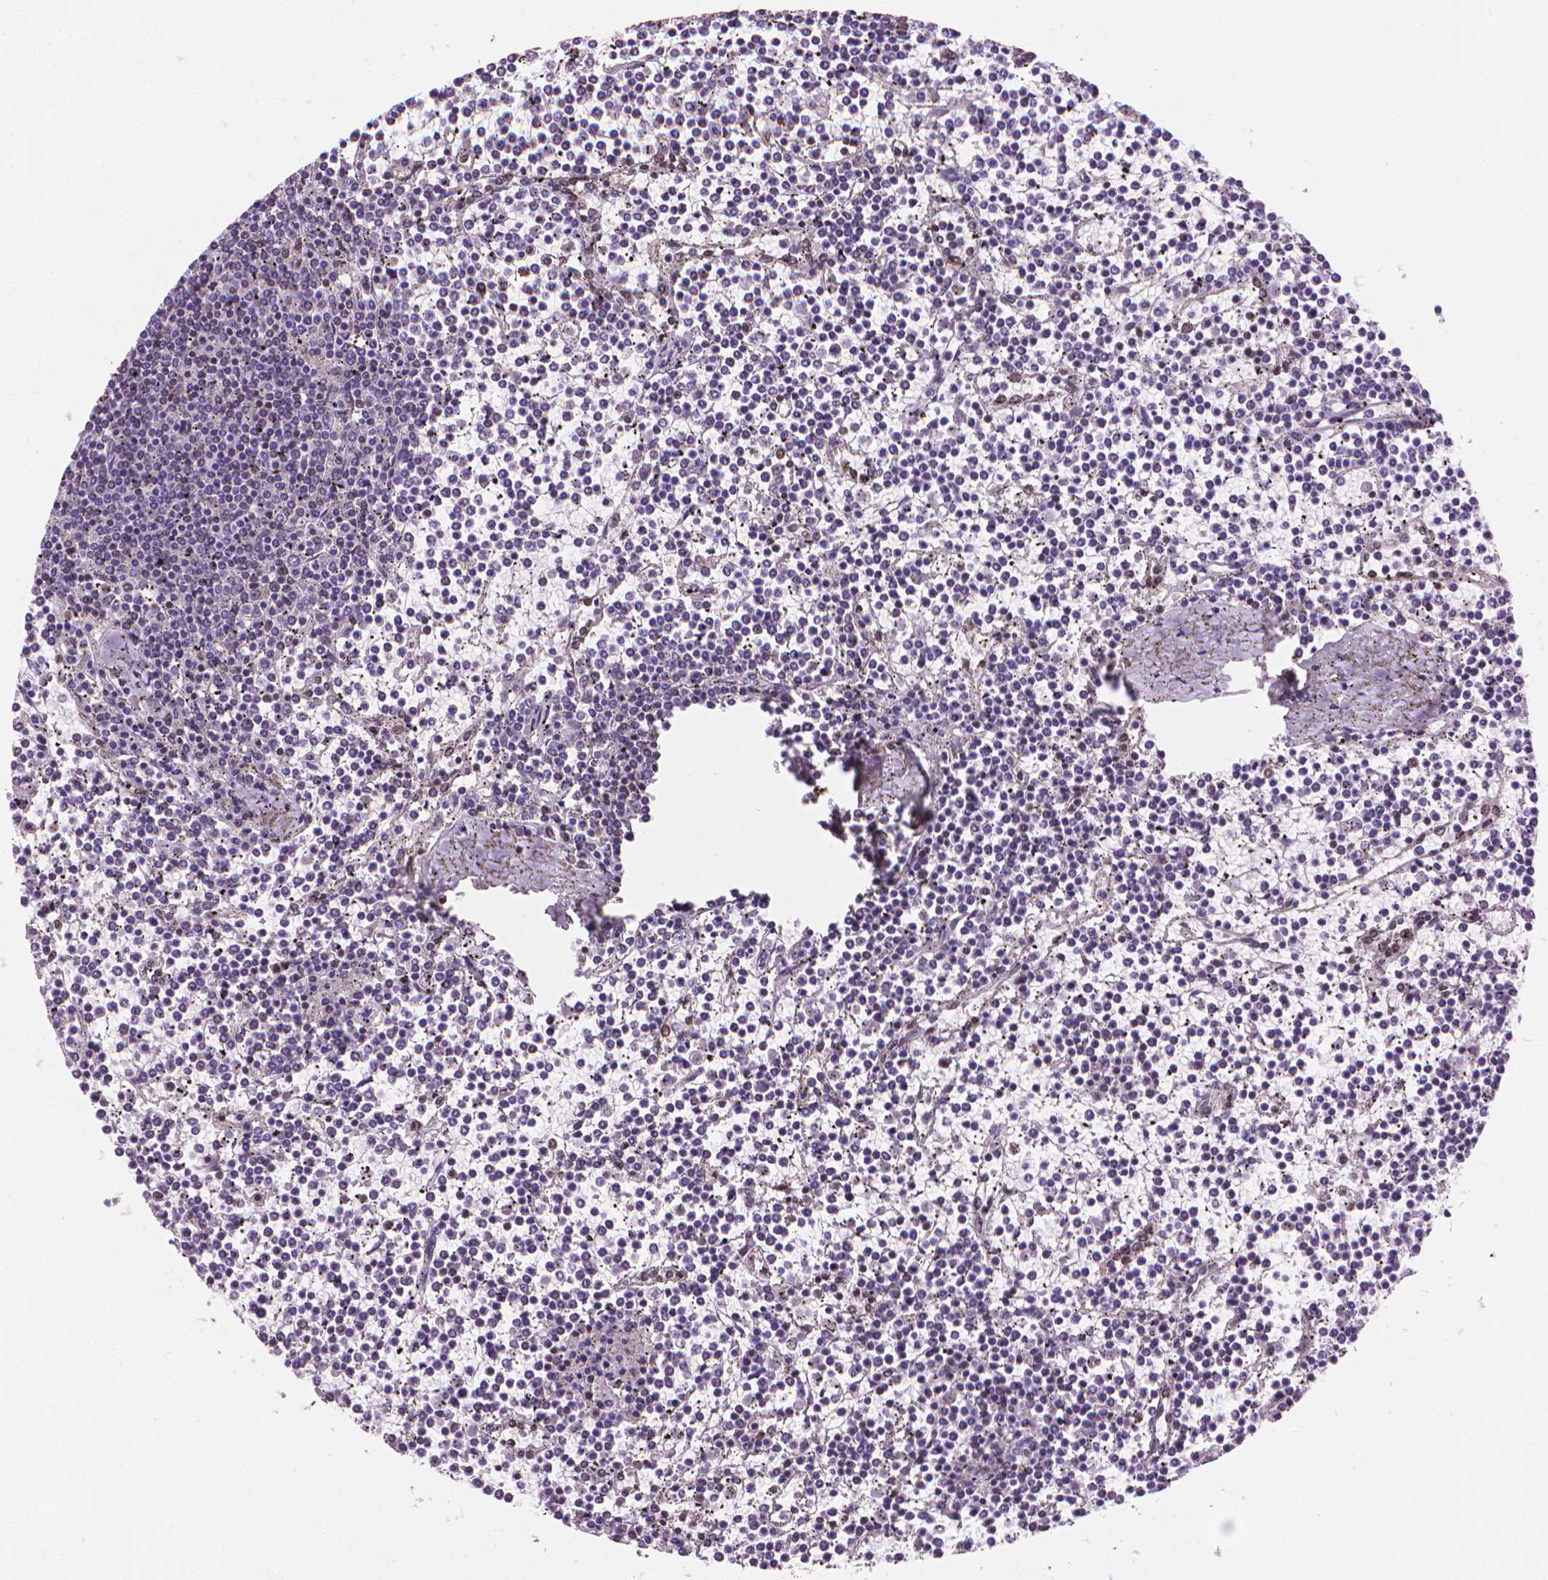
{"staining": {"intensity": "negative", "quantity": "none", "location": "none"}, "tissue": "lymphoma", "cell_type": "Tumor cells", "image_type": "cancer", "snomed": [{"axis": "morphology", "description": "Malignant lymphoma, non-Hodgkin's type, Low grade"}, {"axis": "topography", "description": "Spleen"}], "caption": "Immunohistochemical staining of malignant lymphoma, non-Hodgkin's type (low-grade) shows no significant expression in tumor cells.", "gene": "UBN1", "patient": {"sex": "female", "age": 19}}